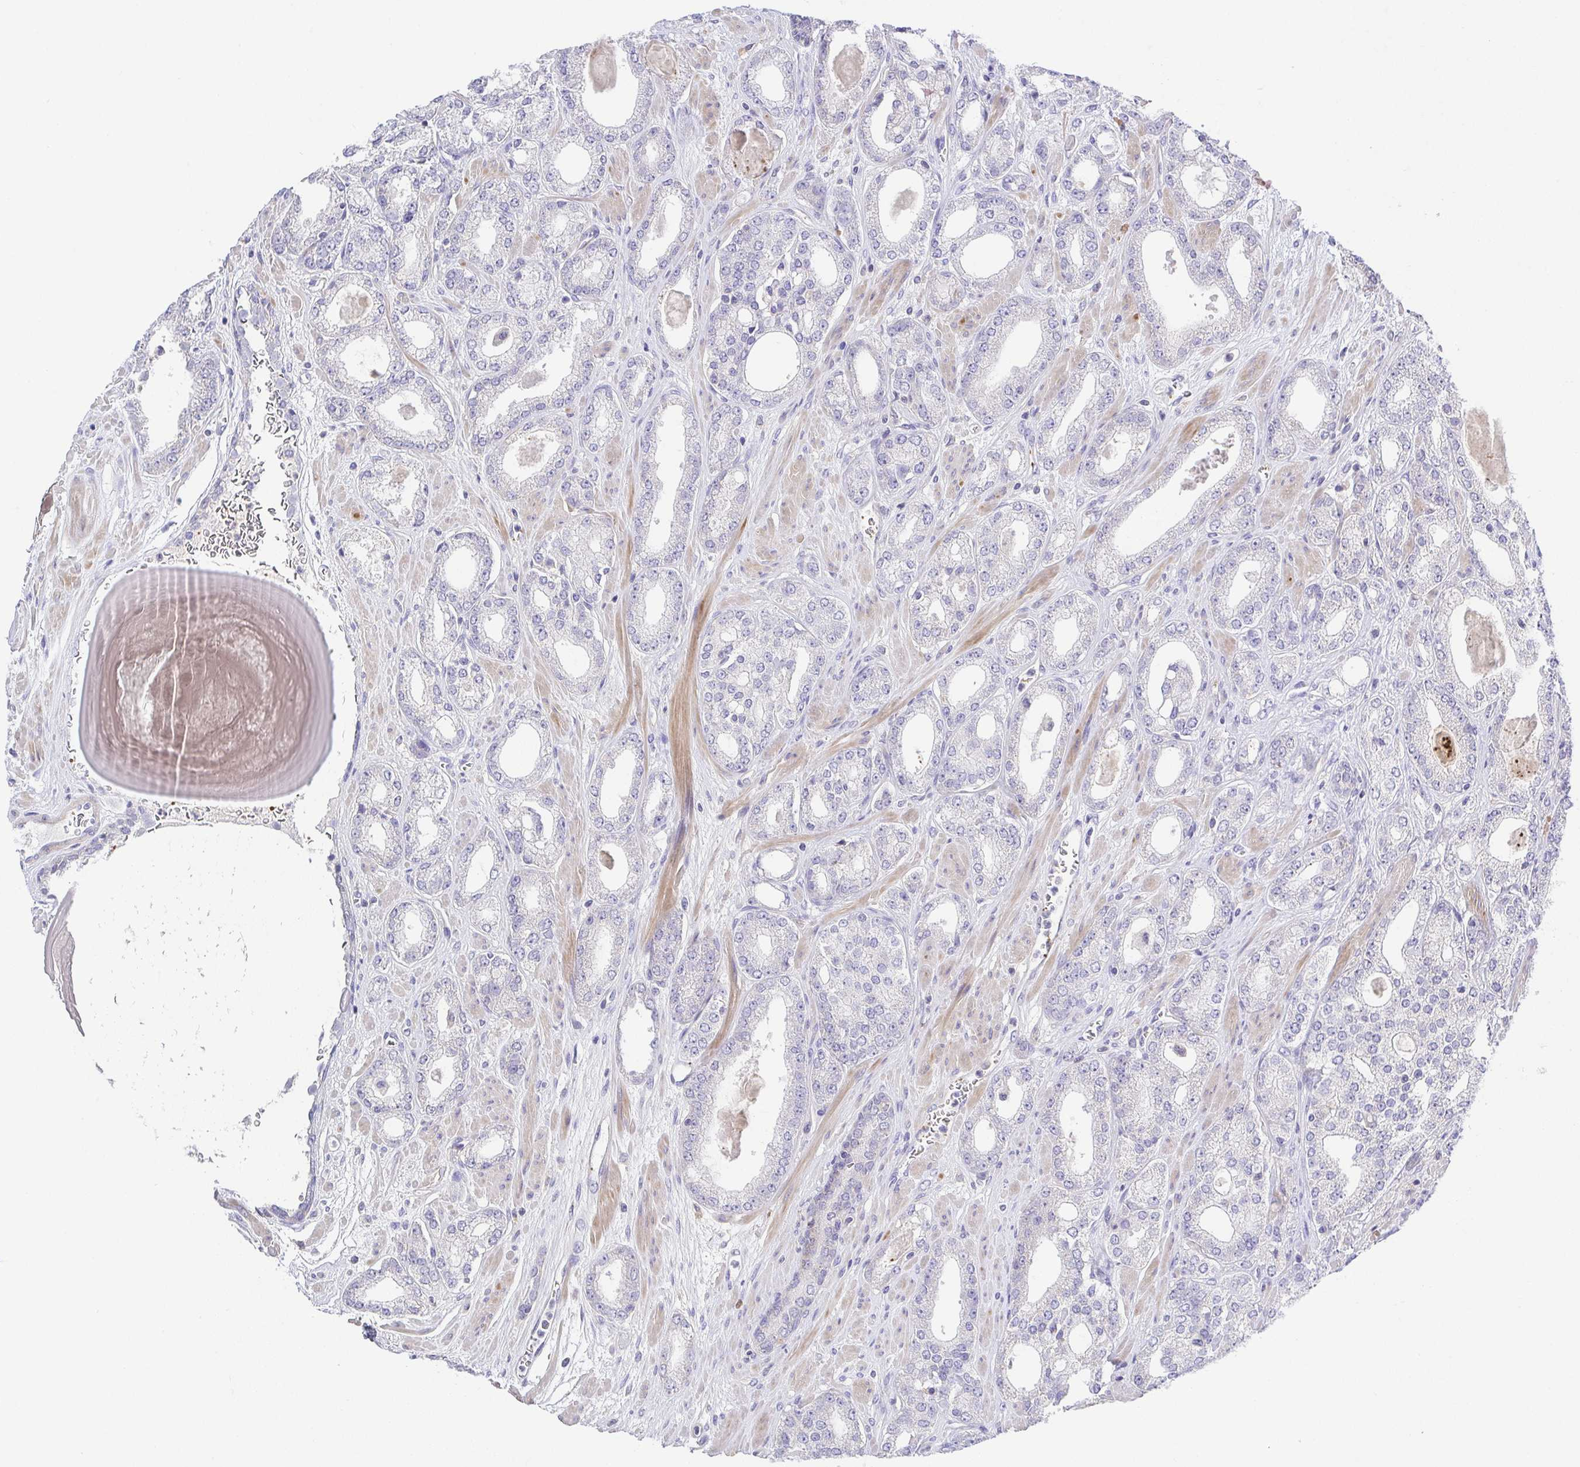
{"staining": {"intensity": "negative", "quantity": "none", "location": "none"}, "tissue": "prostate cancer", "cell_type": "Tumor cells", "image_type": "cancer", "snomed": [{"axis": "morphology", "description": "Adenocarcinoma, High grade"}, {"axis": "topography", "description": "Prostate"}], "caption": "Tumor cells are negative for protein expression in human prostate cancer (high-grade adenocarcinoma).", "gene": "PRR14L", "patient": {"sex": "male", "age": 64}}